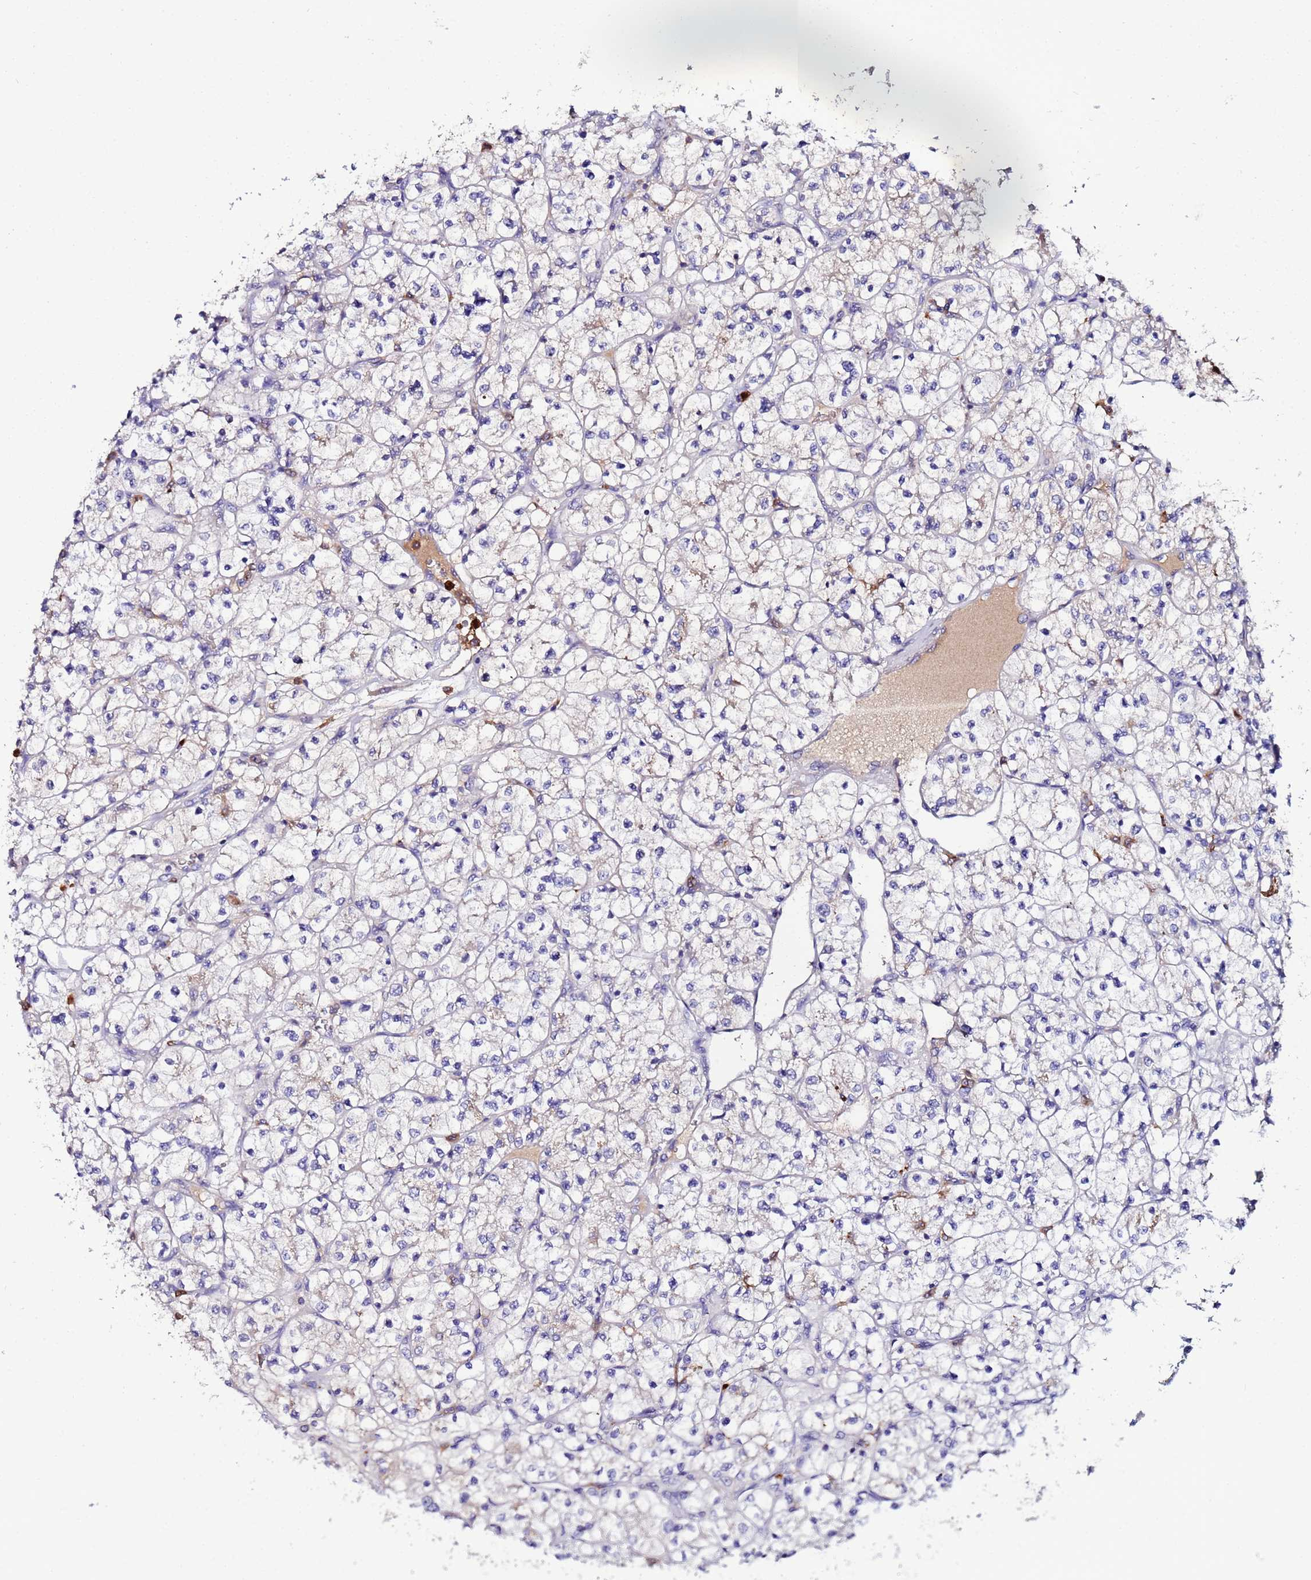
{"staining": {"intensity": "weak", "quantity": "<25%", "location": "cytoplasmic/membranous"}, "tissue": "renal cancer", "cell_type": "Tumor cells", "image_type": "cancer", "snomed": [{"axis": "morphology", "description": "Adenocarcinoma, NOS"}, {"axis": "topography", "description": "Kidney"}], "caption": "Tumor cells show no significant protein expression in renal adenocarcinoma.", "gene": "TUBAL3", "patient": {"sex": "female", "age": 64}}